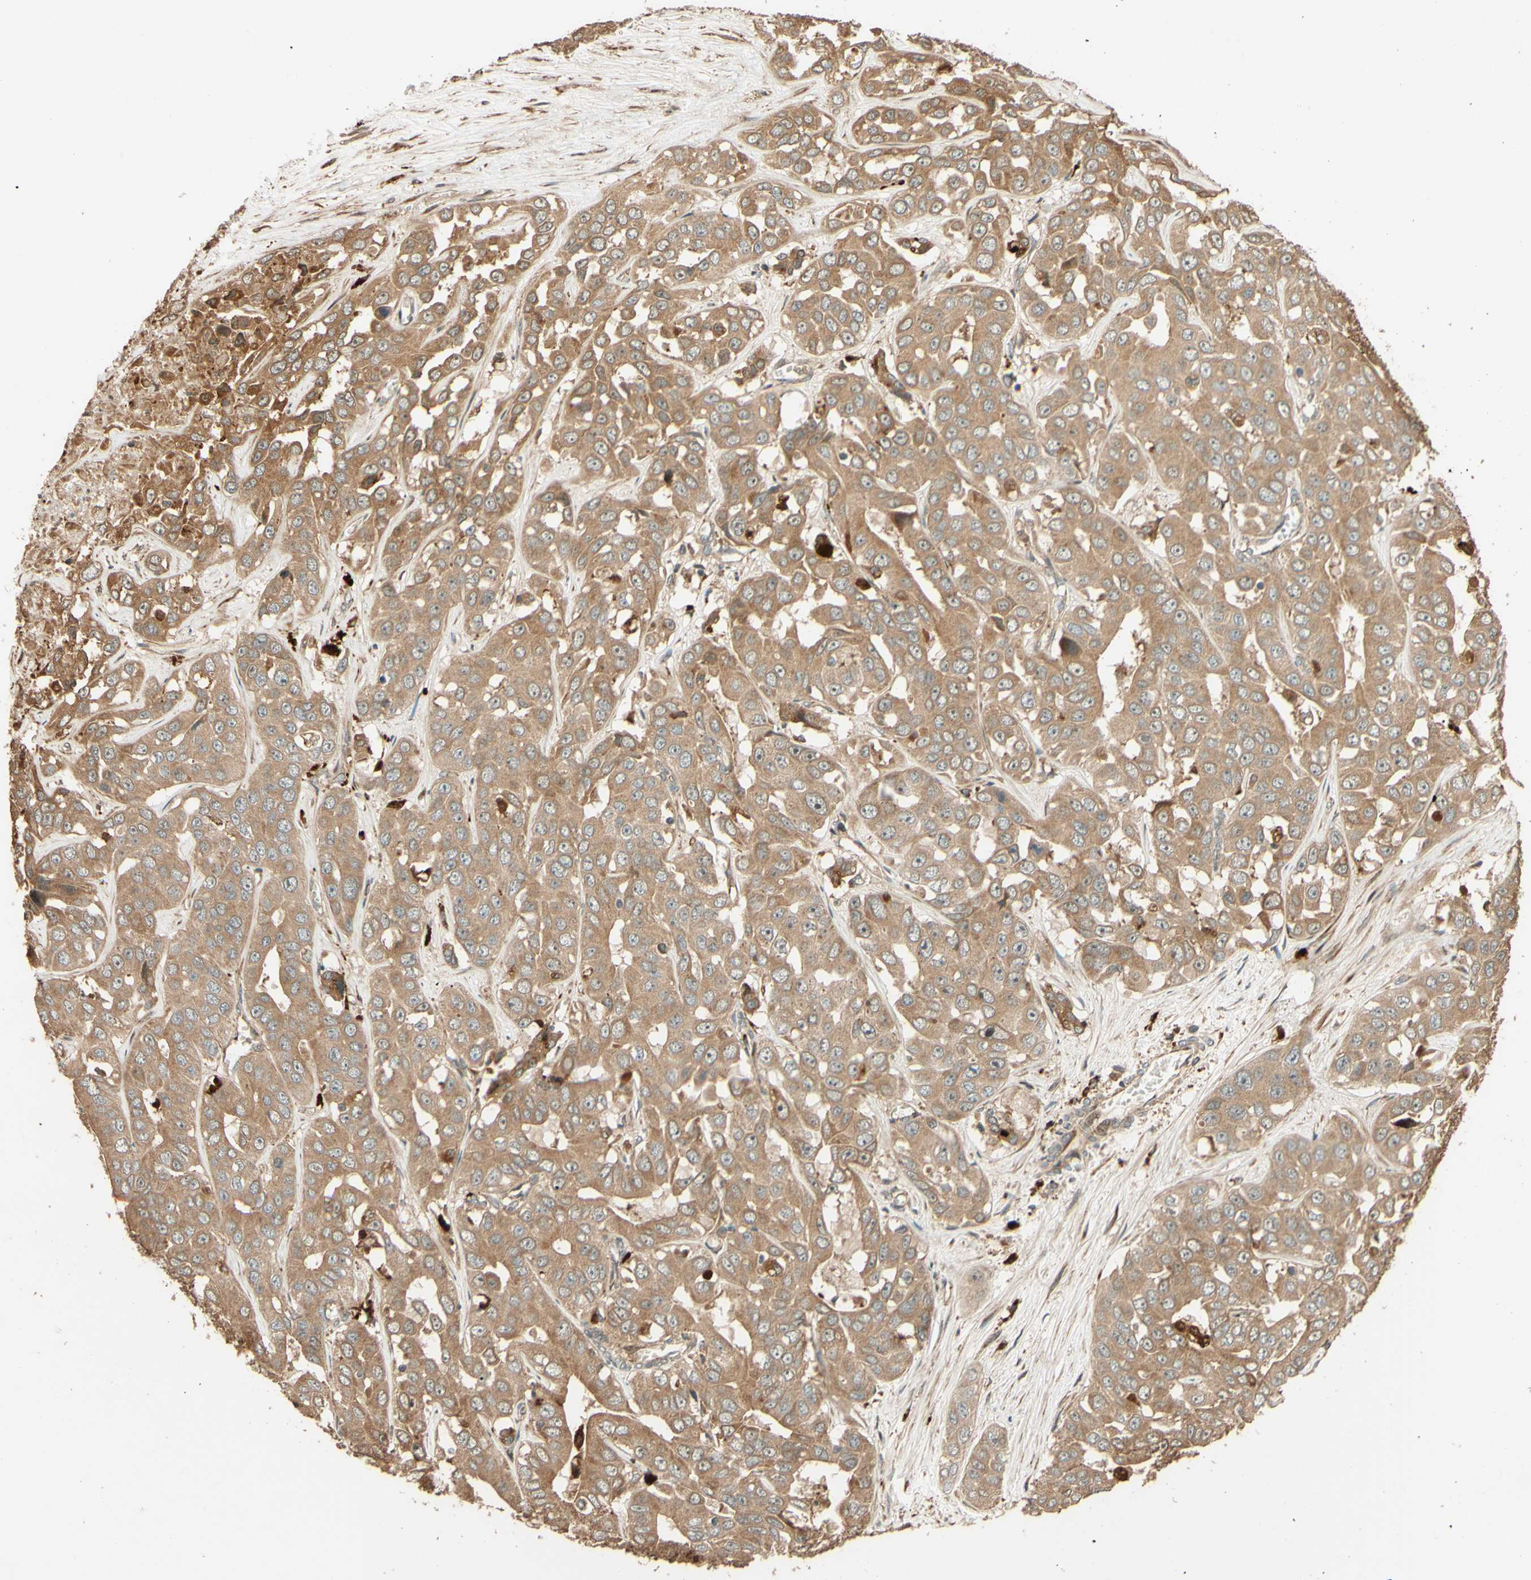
{"staining": {"intensity": "moderate", "quantity": ">75%", "location": "cytoplasmic/membranous"}, "tissue": "liver cancer", "cell_type": "Tumor cells", "image_type": "cancer", "snomed": [{"axis": "morphology", "description": "Cholangiocarcinoma"}, {"axis": "topography", "description": "Liver"}], "caption": "Protein expression analysis of human cholangiocarcinoma (liver) reveals moderate cytoplasmic/membranous positivity in approximately >75% of tumor cells.", "gene": "RNF19A", "patient": {"sex": "female", "age": 52}}